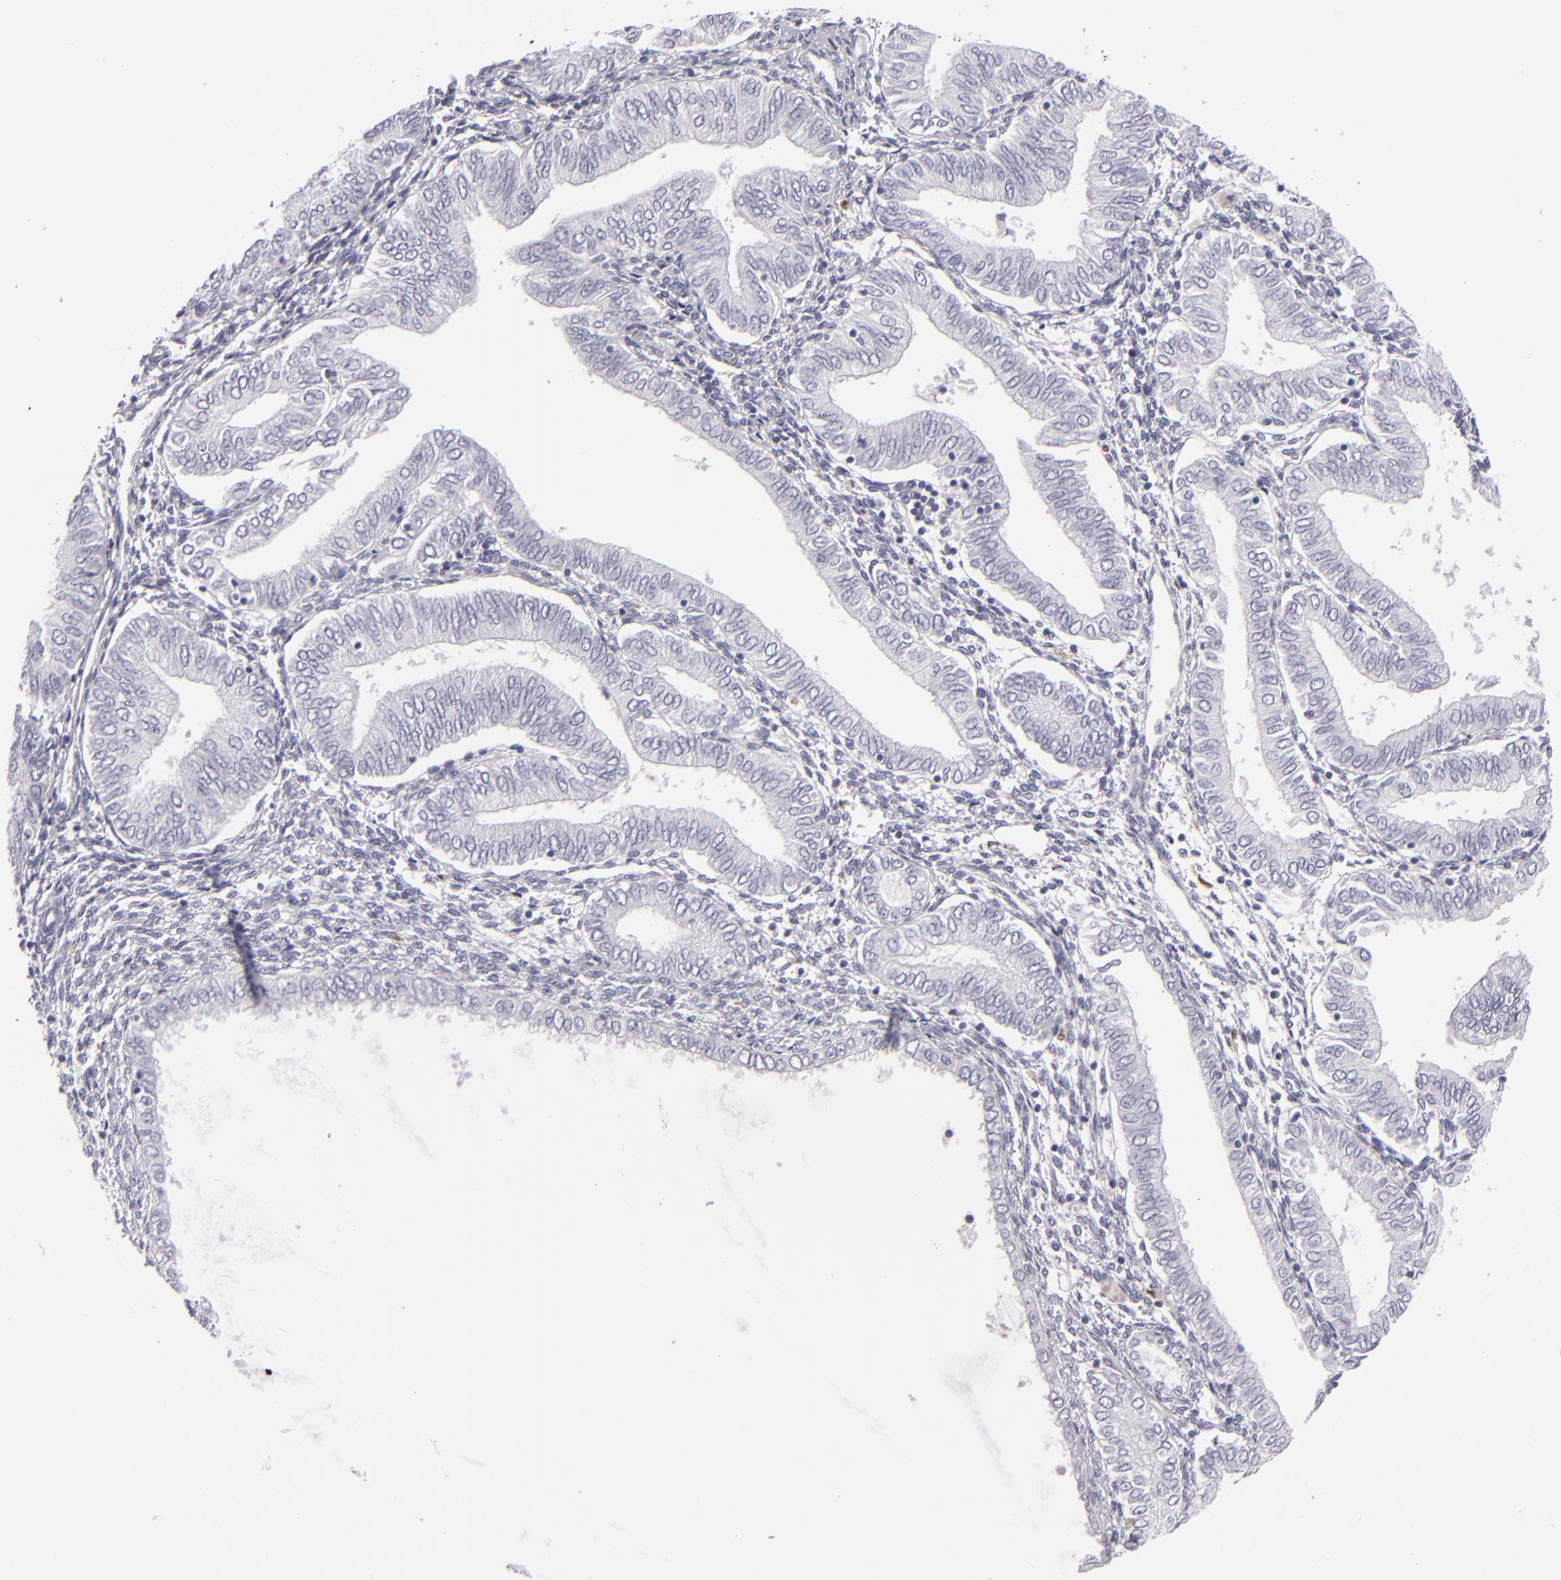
{"staining": {"intensity": "negative", "quantity": "none", "location": "none"}, "tissue": "endometrial cancer", "cell_type": "Tumor cells", "image_type": "cancer", "snomed": [{"axis": "morphology", "description": "Adenocarcinoma, NOS"}, {"axis": "topography", "description": "Endometrium"}], "caption": "Immunohistochemistry (IHC) micrograph of neoplastic tissue: human endometrial cancer (adenocarcinoma) stained with DAB reveals no significant protein staining in tumor cells.", "gene": "F13A1", "patient": {"sex": "female", "age": 51}}